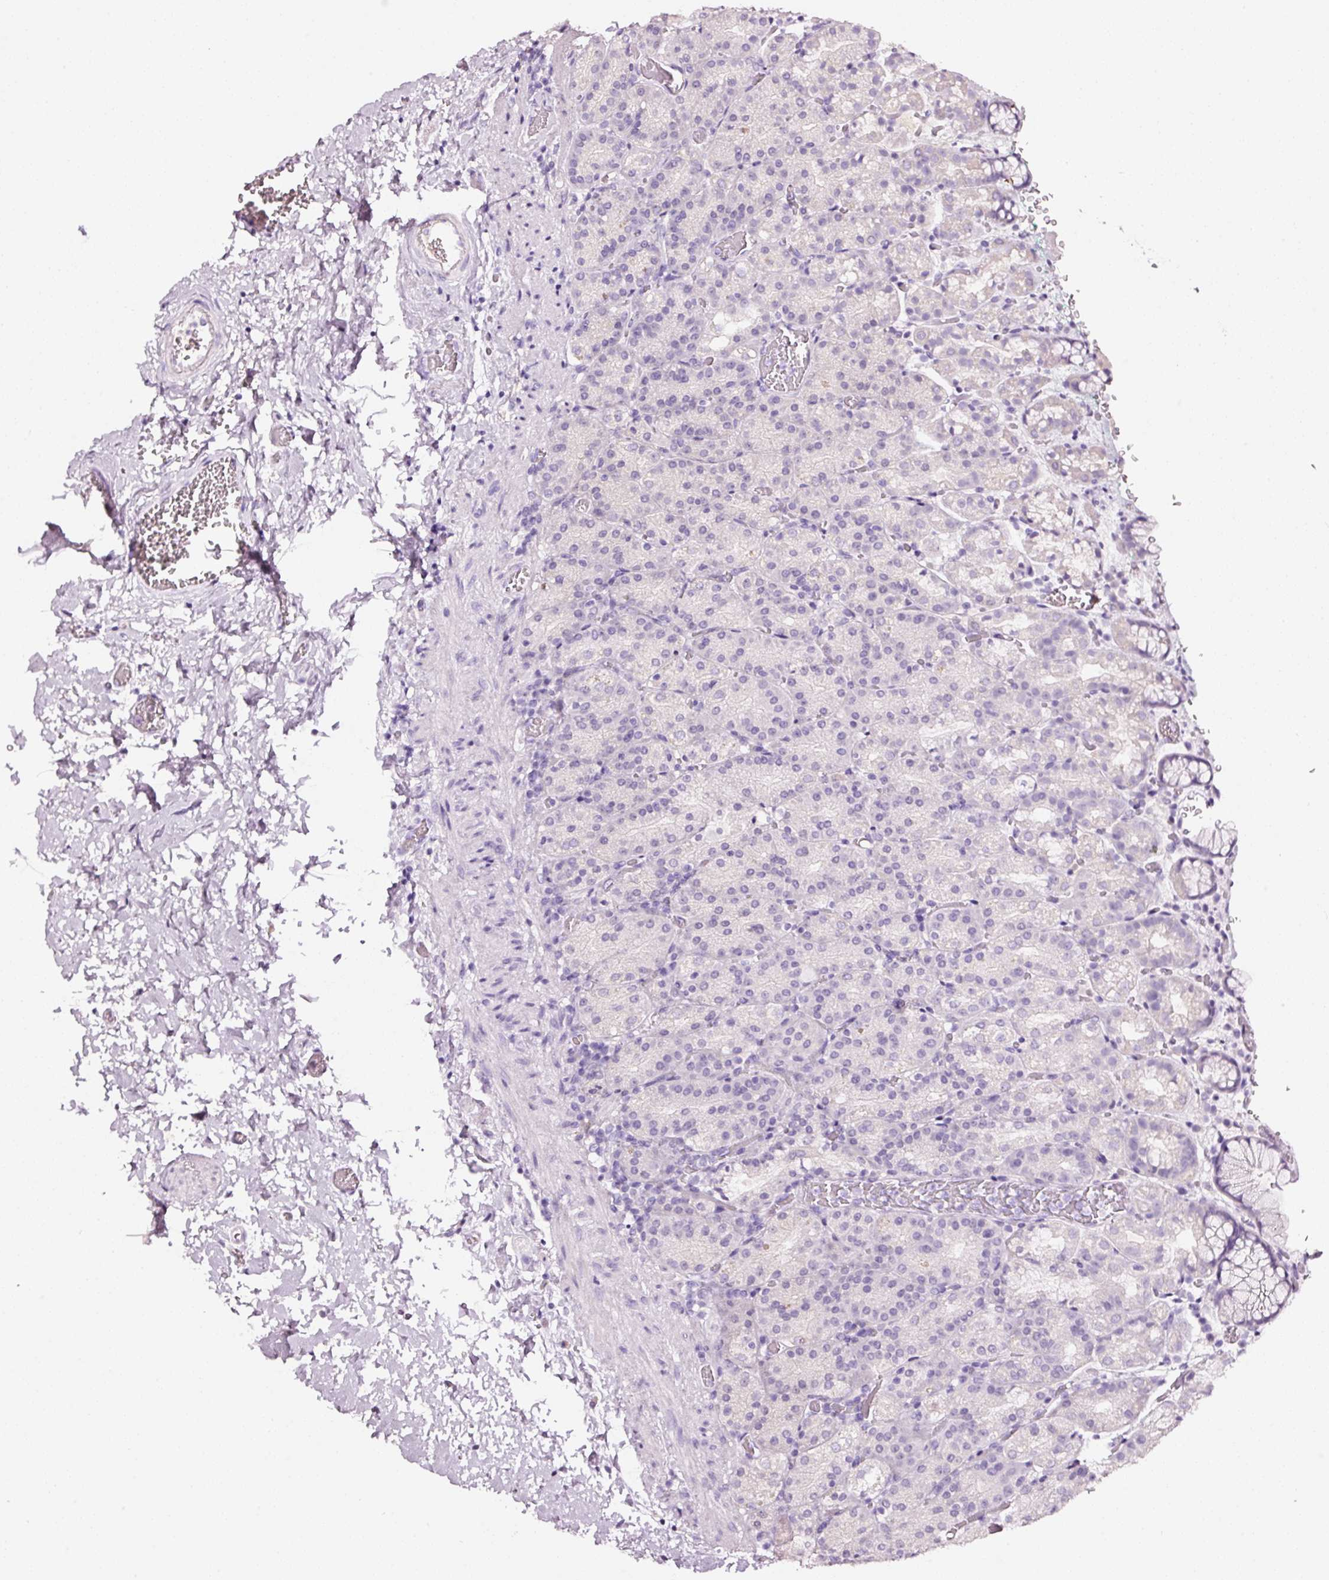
{"staining": {"intensity": "negative", "quantity": "none", "location": "none"}, "tissue": "stomach", "cell_type": "Glandular cells", "image_type": "normal", "snomed": [{"axis": "morphology", "description": "Normal tissue, NOS"}, {"axis": "topography", "description": "Stomach, upper"}], "caption": "Immunohistochemistry of benign stomach reveals no expression in glandular cells. (IHC, brightfield microscopy, high magnification).", "gene": "LAMP3", "patient": {"sex": "female", "age": 81}}